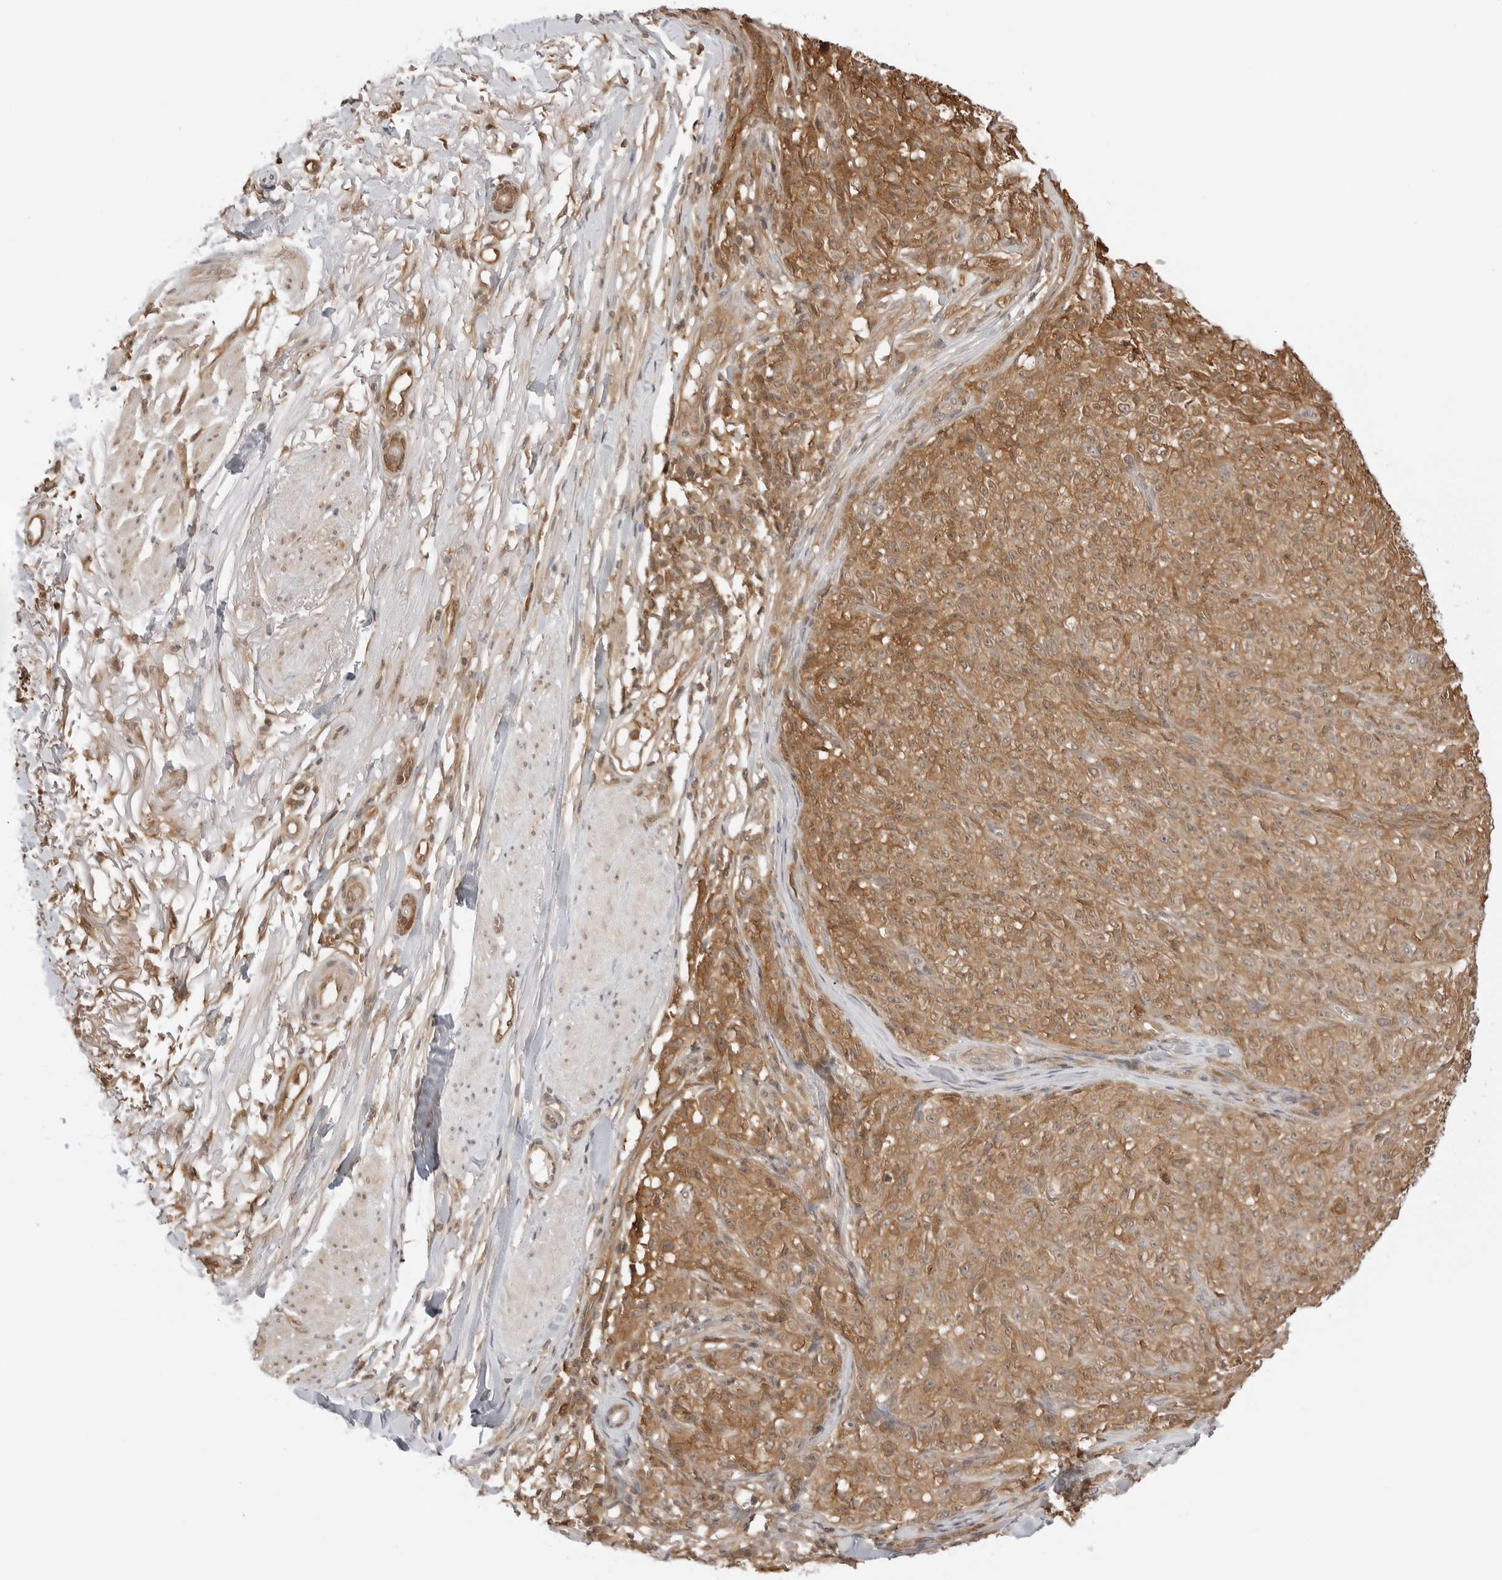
{"staining": {"intensity": "moderate", "quantity": ">75%", "location": "cytoplasmic/membranous"}, "tissue": "melanoma", "cell_type": "Tumor cells", "image_type": "cancer", "snomed": [{"axis": "morphology", "description": "Malignant melanoma, NOS"}, {"axis": "topography", "description": "Skin"}], "caption": "Immunohistochemistry (IHC) staining of malignant melanoma, which reveals medium levels of moderate cytoplasmic/membranous expression in about >75% of tumor cells indicating moderate cytoplasmic/membranous protein expression. The staining was performed using DAB (brown) for protein detection and nuclei were counterstained in hematoxylin (blue).", "gene": "NUDC", "patient": {"sex": "female", "age": 82}}